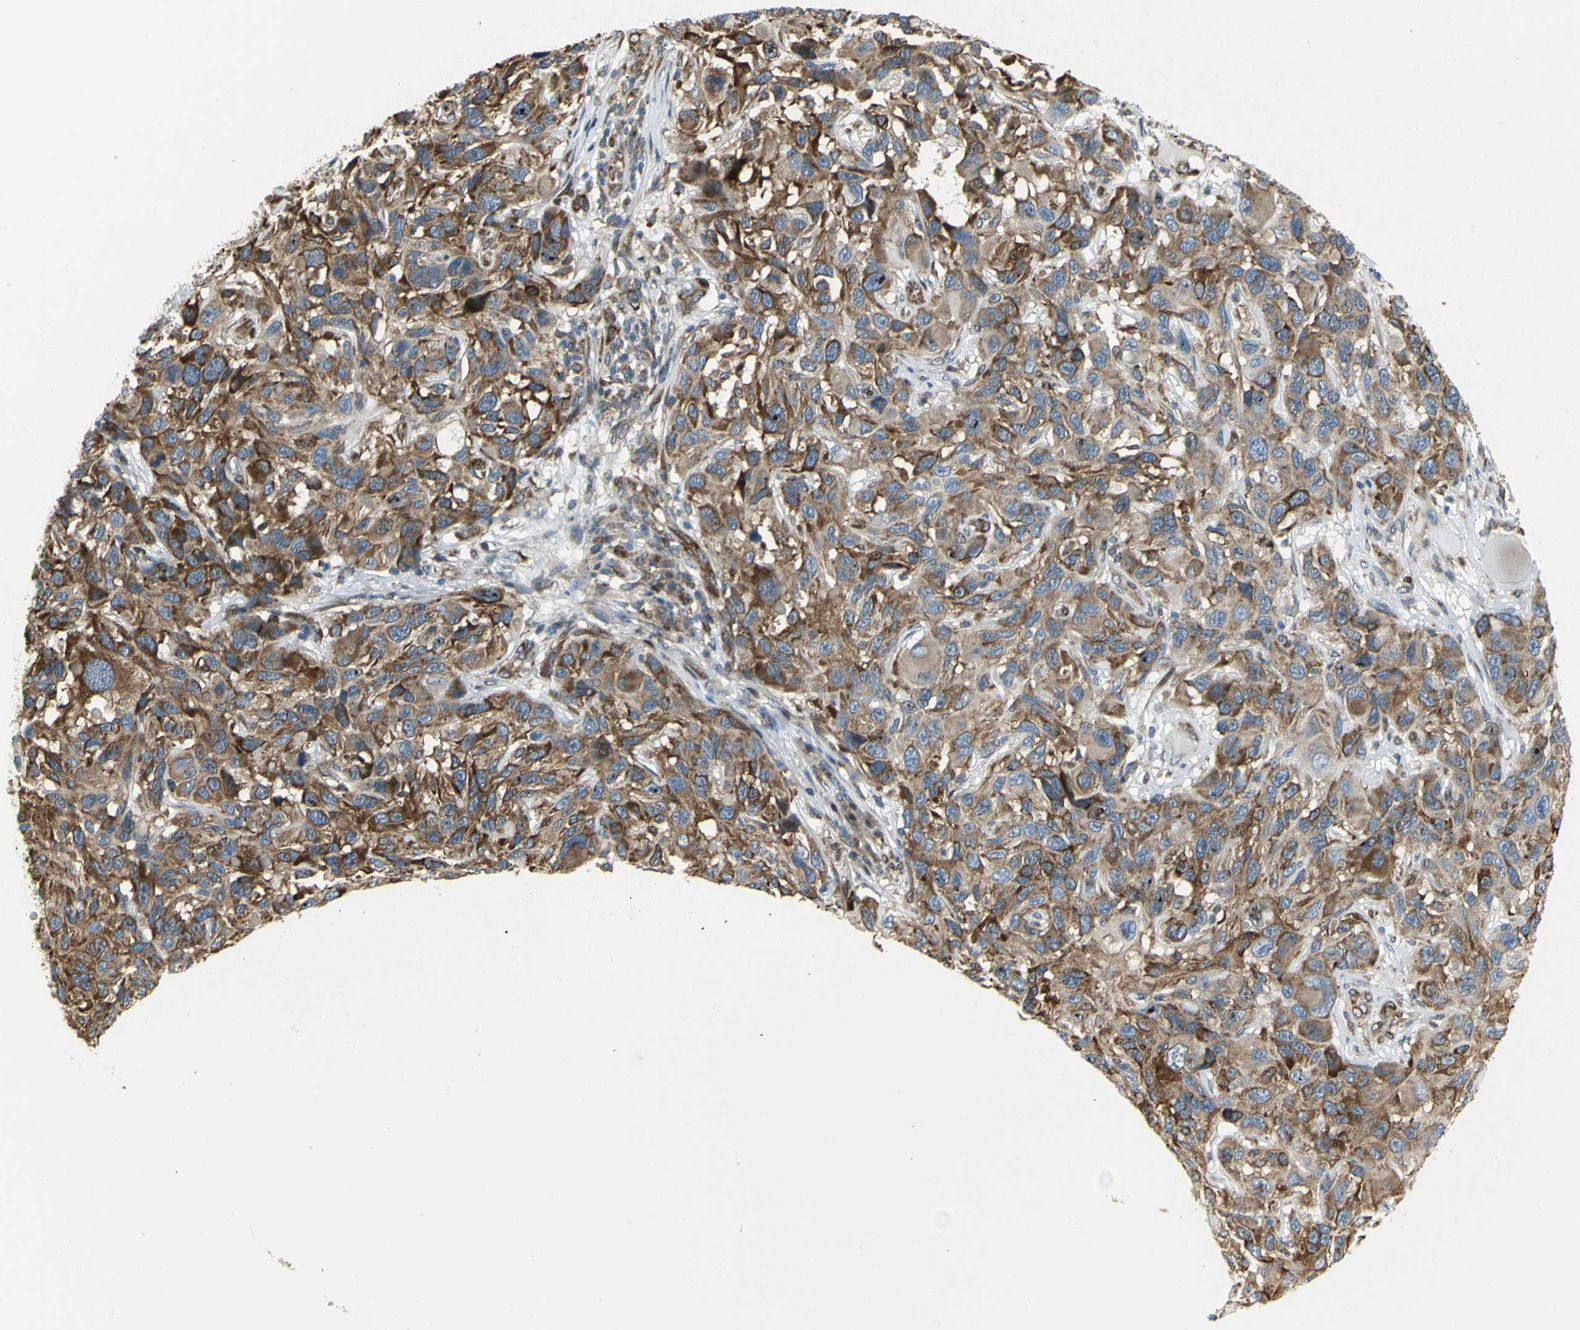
{"staining": {"intensity": "strong", "quantity": ">75%", "location": "cytoplasmic/membranous"}, "tissue": "melanoma", "cell_type": "Tumor cells", "image_type": "cancer", "snomed": [{"axis": "morphology", "description": "Malignant melanoma, NOS"}, {"axis": "topography", "description": "Skin"}], "caption": "Strong cytoplasmic/membranous protein staining is present in about >75% of tumor cells in melanoma.", "gene": "YBX1", "patient": {"sex": "male", "age": 53}}